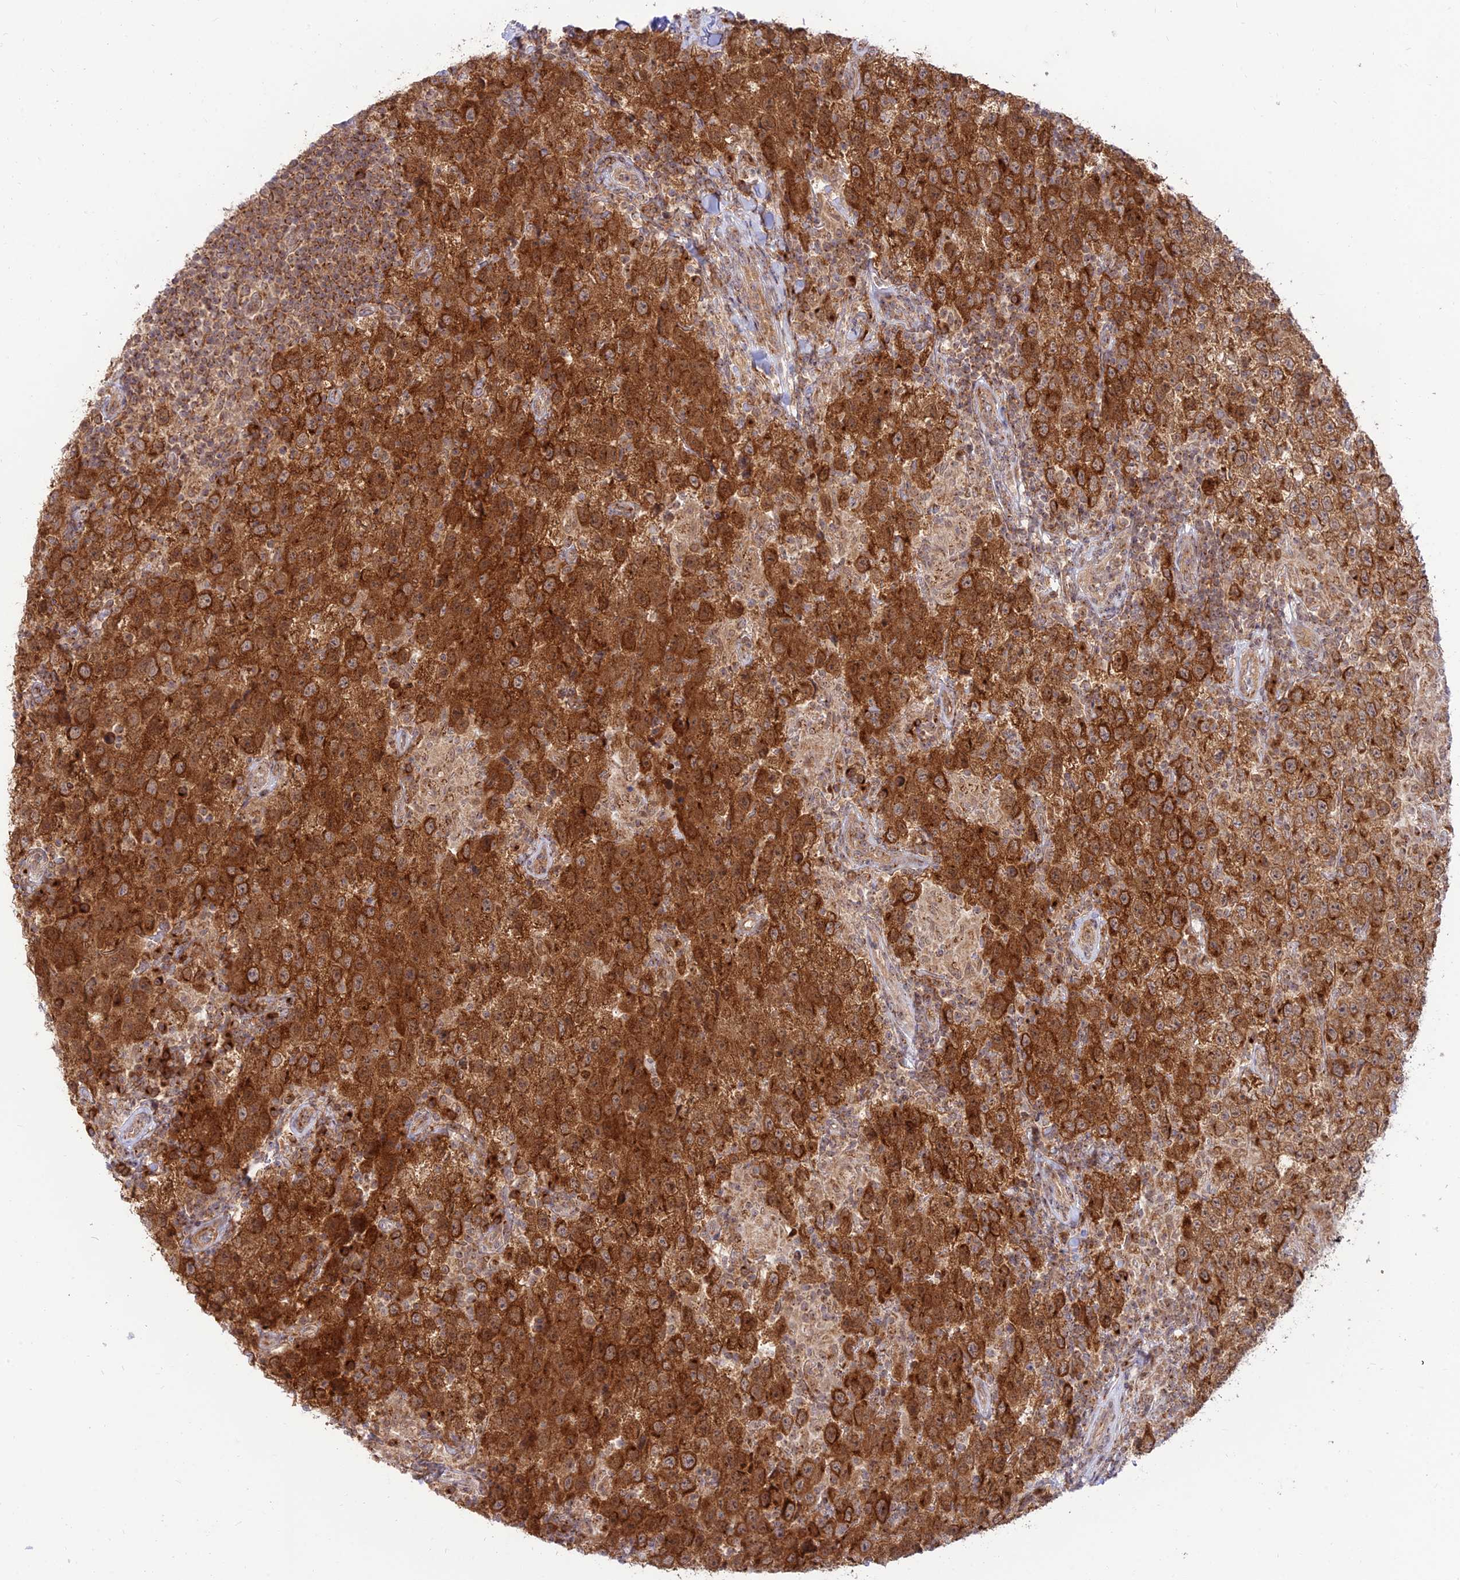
{"staining": {"intensity": "strong", "quantity": ">75%", "location": "cytoplasmic/membranous"}, "tissue": "testis cancer", "cell_type": "Tumor cells", "image_type": "cancer", "snomed": [{"axis": "morphology", "description": "Seminoma, NOS"}, {"axis": "morphology", "description": "Carcinoma, Embryonal, NOS"}, {"axis": "topography", "description": "Testis"}], "caption": "Immunohistochemistry staining of testis cancer (seminoma), which exhibits high levels of strong cytoplasmic/membranous expression in about >75% of tumor cells indicating strong cytoplasmic/membranous protein positivity. The staining was performed using DAB (3,3'-diaminobenzidine) (brown) for protein detection and nuclei were counterstained in hematoxylin (blue).", "gene": "GOLGA3", "patient": {"sex": "male", "age": 41}}